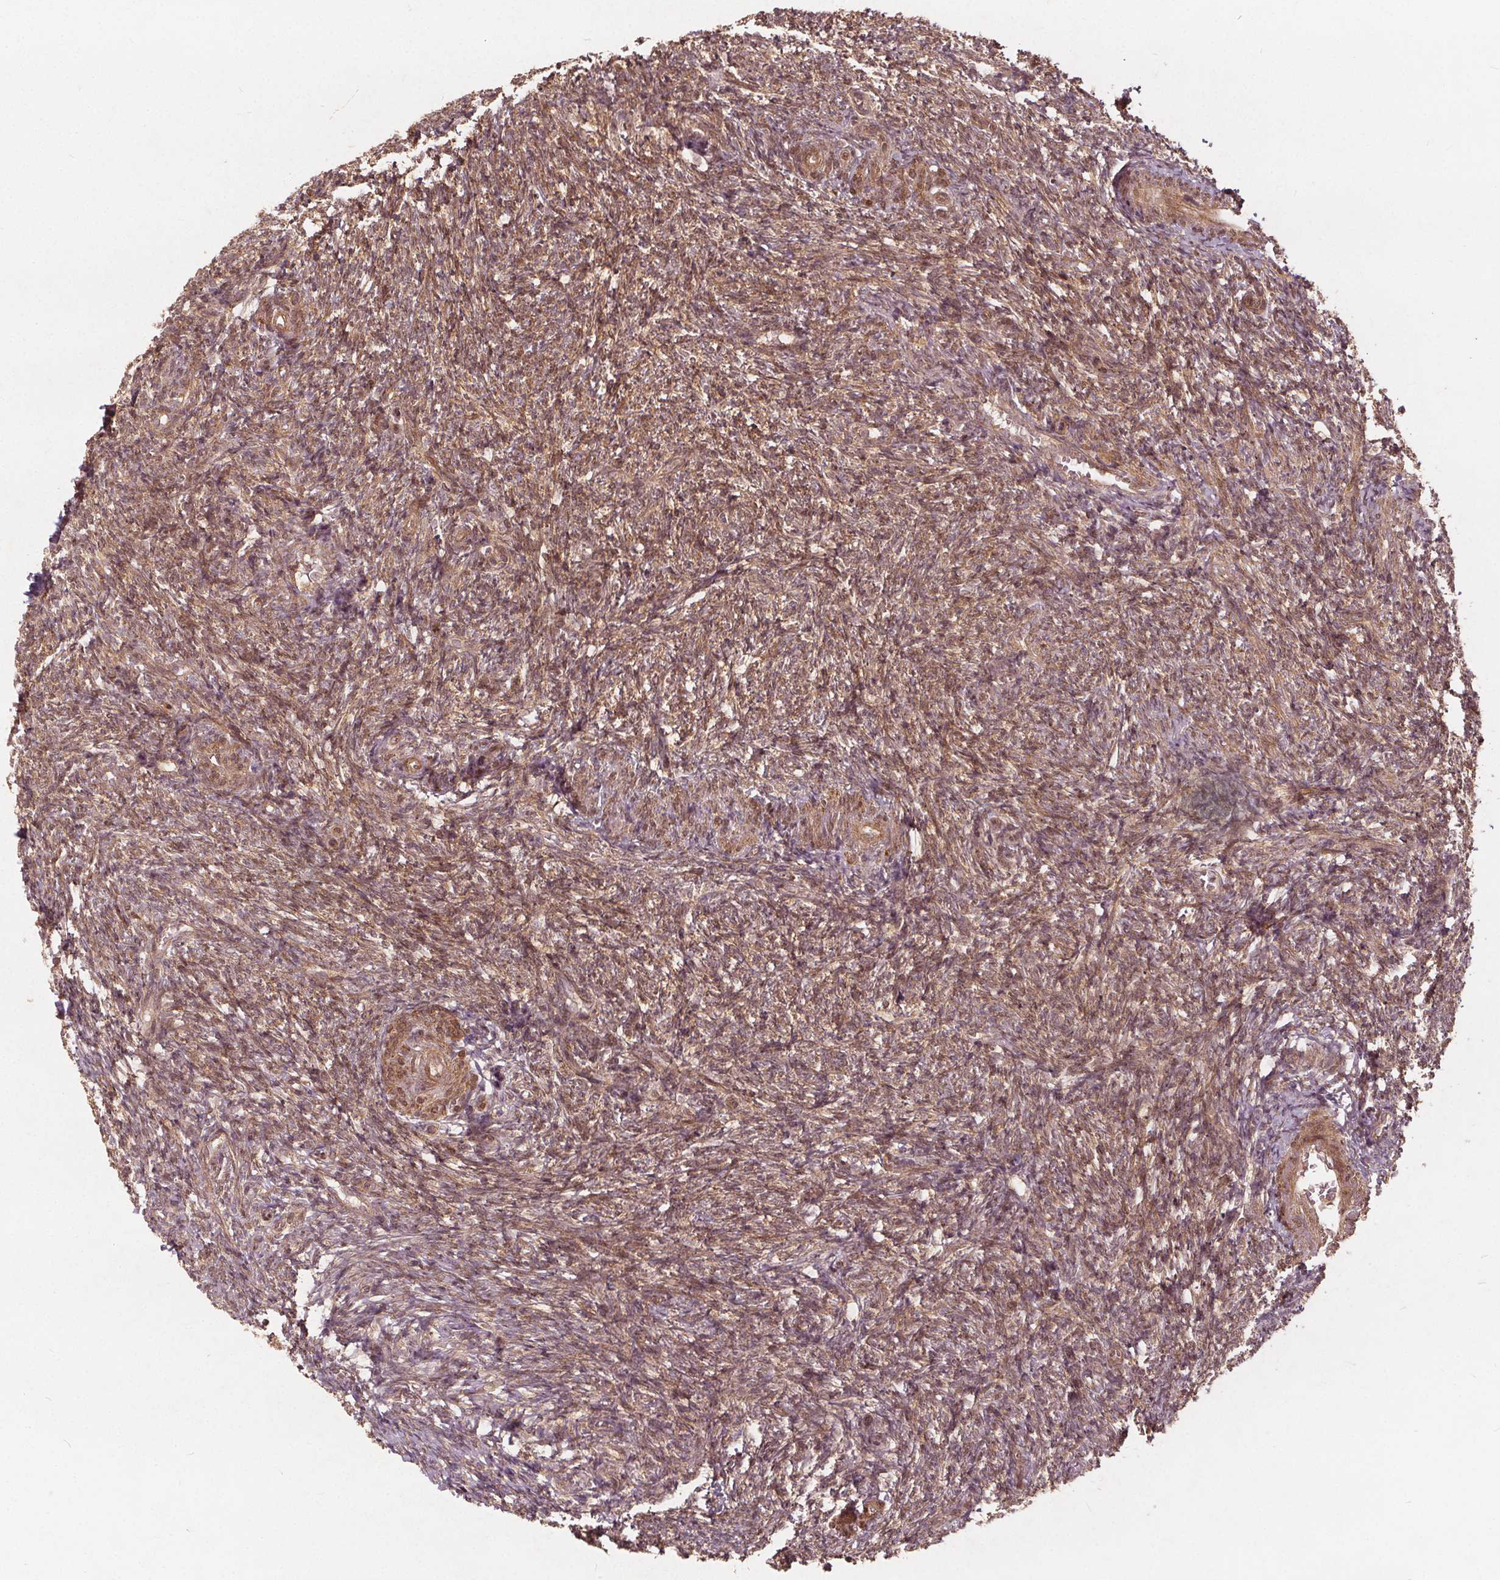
{"staining": {"intensity": "moderate", "quantity": ">75%", "location": "cytoplasmic/membranous"}, "tissue": "ovary", "cell_type": "Ovarian stroma cells", "image_type": "normal", "snomed": [{"axis": "morphology", "description": "Normal tissue, NOS"}, {"axis": "topography", "description": "Ovary"}], "caption": "Immunohistochemistry staining of unremarkable ovary, which reveals medium levels of moderate cytoplasmic/membranous expression in approximately >75% of ovarian stroma cells indicating moderate cytoplasmic/membranous protein staining. The staining was performed using DAB (3,3'-diaminobenzidine) (brown) for protein detection and nuclei were counterstained in hematoxylin (blue).", "gene": "PPP1CB", "patient": {"sex": "female", "age": 39}}